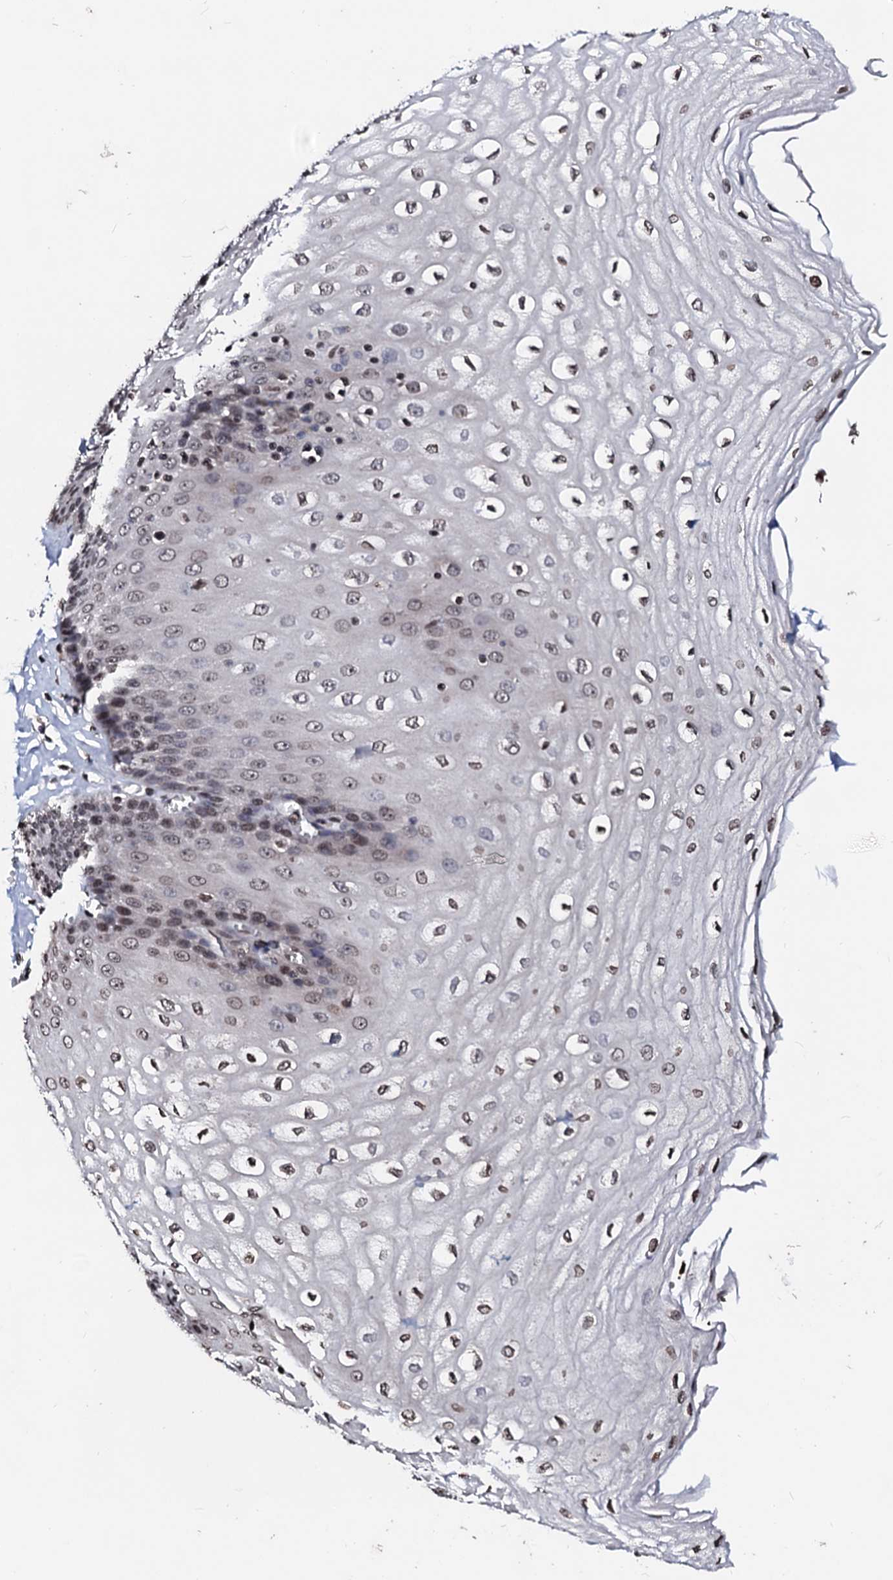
{"staining": {"intensity": "moderate", "quantity": ">75%", "location": "nuclear"}, "tissue": "esophagus", "cell_type": "Squamous epithelial cells", "image_type": "normal", "snomed": [{"axis": "morphology", "description": "Normal tissue, NOS"}, {"axis": "topography", "description": "Esophagus"}], "caption": "This is a micrograph of IHC staining of benign esophagus, which shows moderate positivity in the nuclear of squamous epithelial cells.", "gene": "LSM11", "patient": {"sex": "male", "age": 60}}